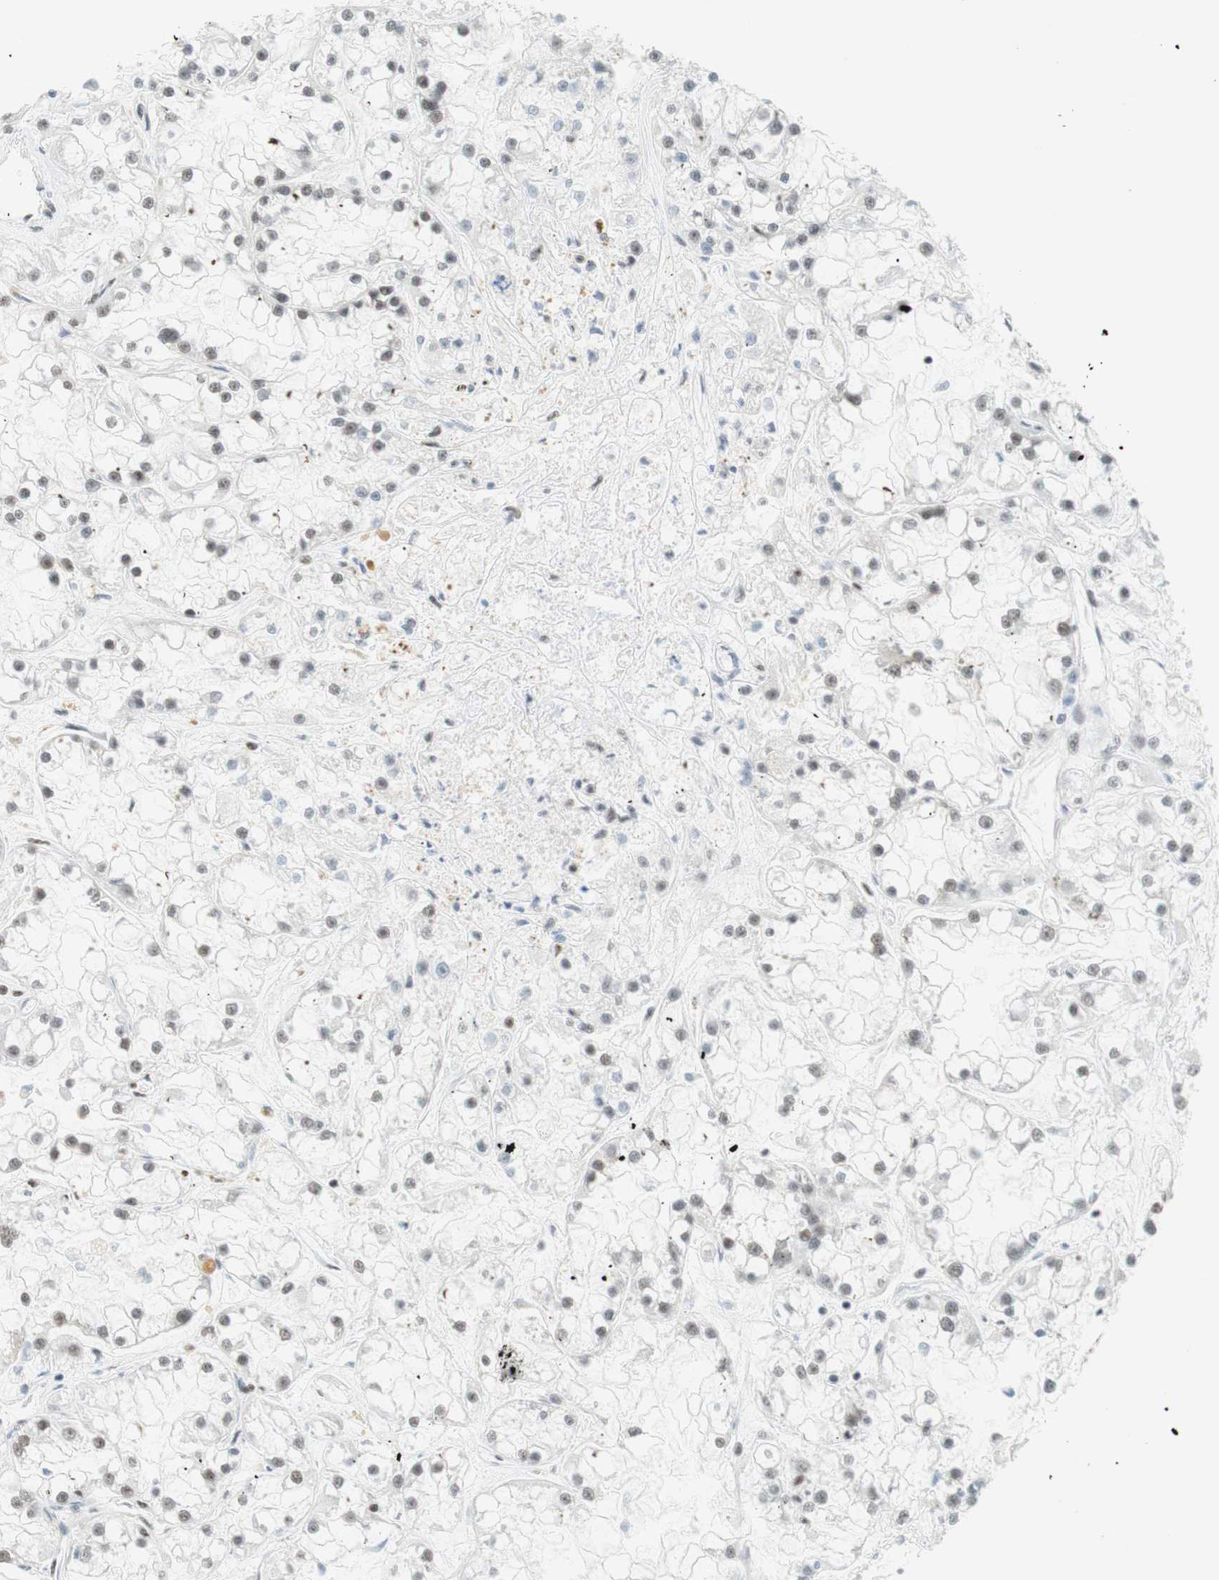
{"staining": {"intensity": "weak", "quantity": "<25%", "location": "nuclear"}, "tissue": "renal cancer", "cell_type": "Tumor cells", "image_type": "cancer", "snomed": [{"axis": "morphology", "description": "Adenocarcinoma, NOS"}, {"axis": "topography", "description": "Kidney"}], "caption": "Tumor cells show no significant protein staining in adenocarcinoma (renal). Nuclei are stained in blue.", "gene": "RNF20", "patient": {"sex": "female", "age": 52}}